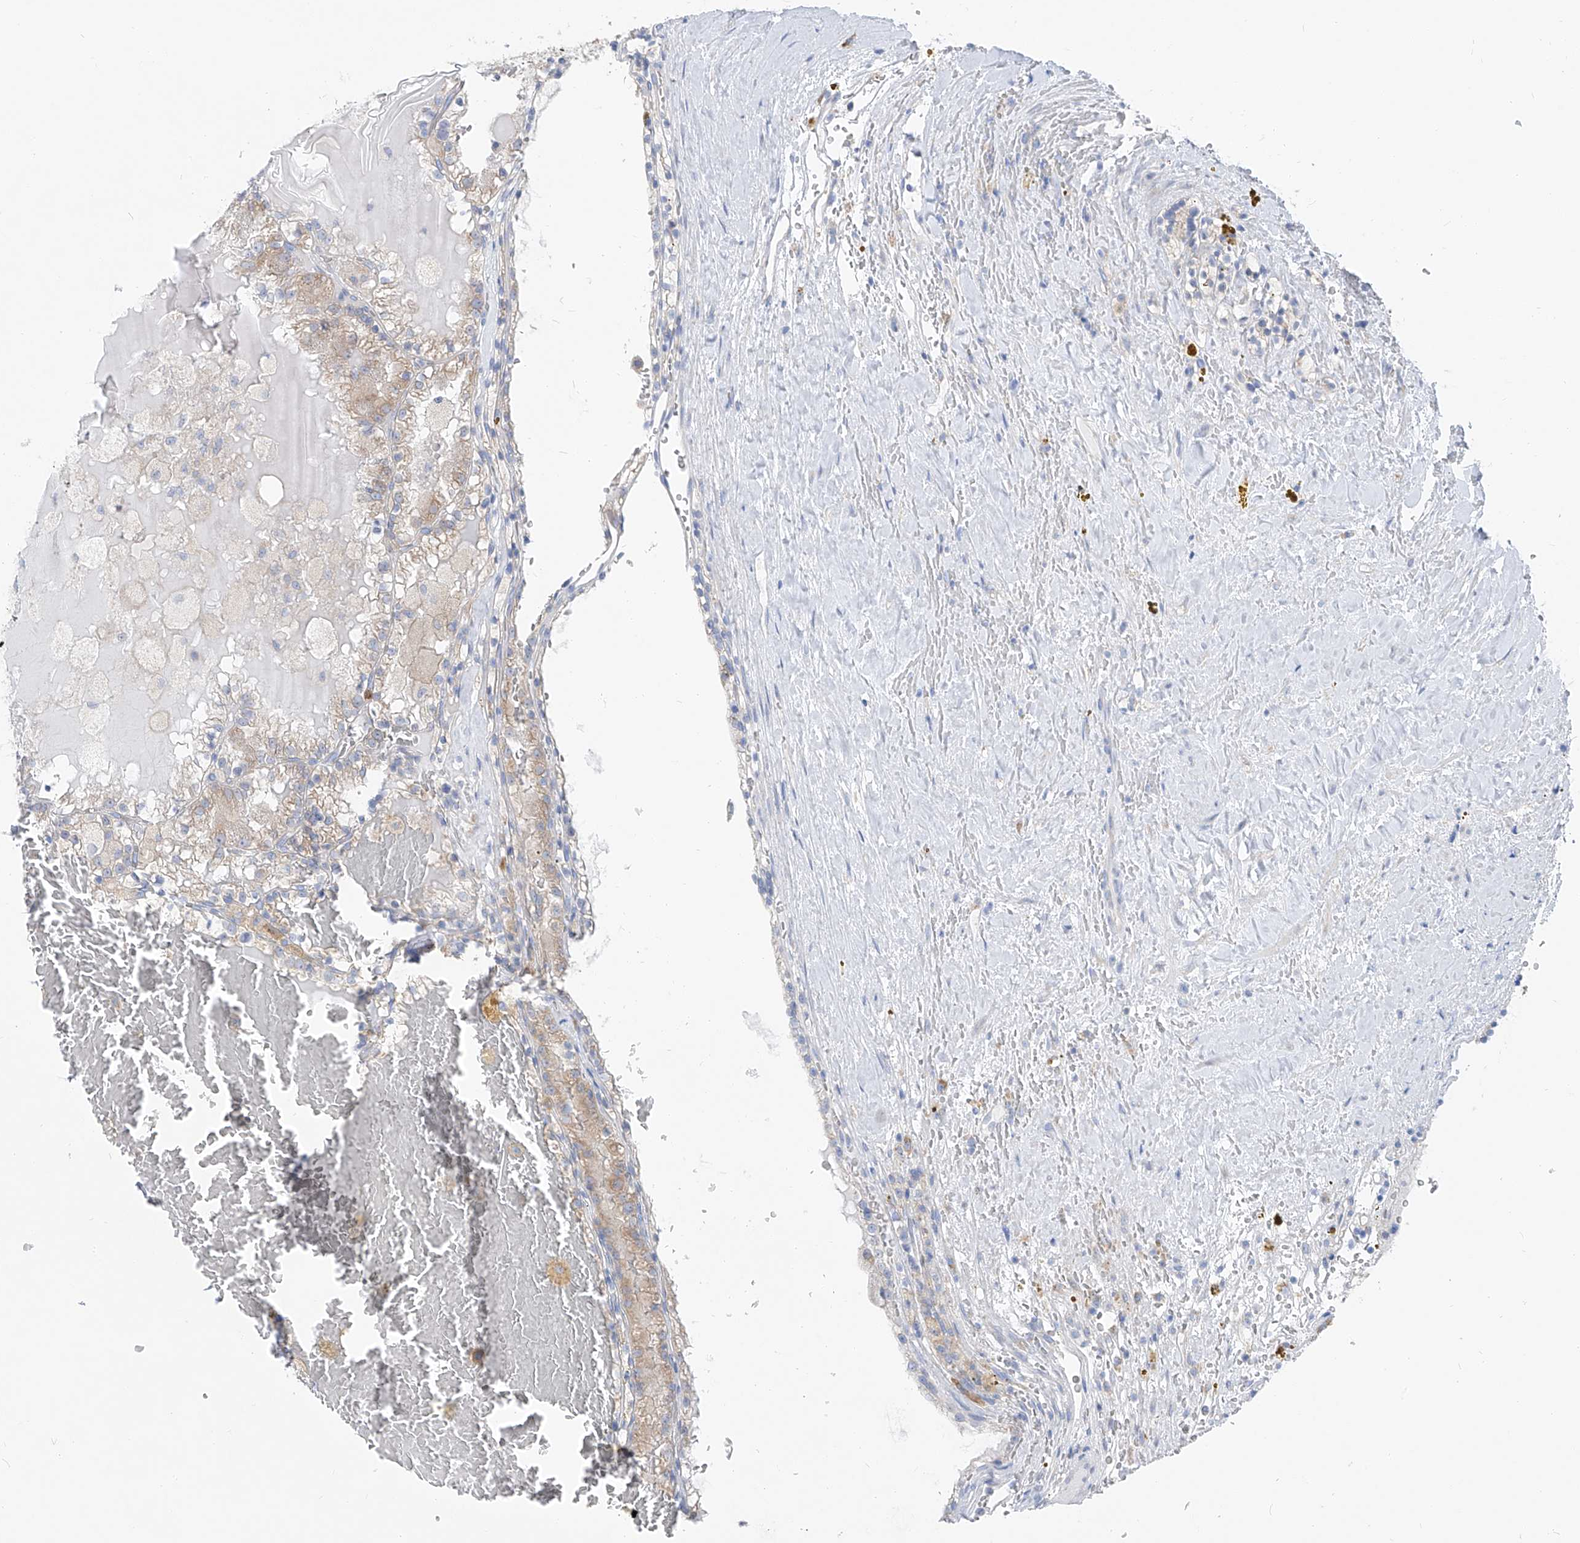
{"staining": {"intensity": "weak", "quantity": "25%-75%", "location": "cytoplasmic/membranous"}, "tissue": "renal cancer", "cell_type": "Tumor cells", "image_type": "cancer", "snomed": [{"axis": "morphology", "description": "Adenocarcinoma, NOS"}, {"axis": "topography", "description": "Kidney"}], "caption": "Weak cytoplasmic/membranous protein positivity is present in approximately 25%-75% of tumor cells in renal cancer.", "gene": "UFL1", "patient": {"sex": "female", "age": 56}}